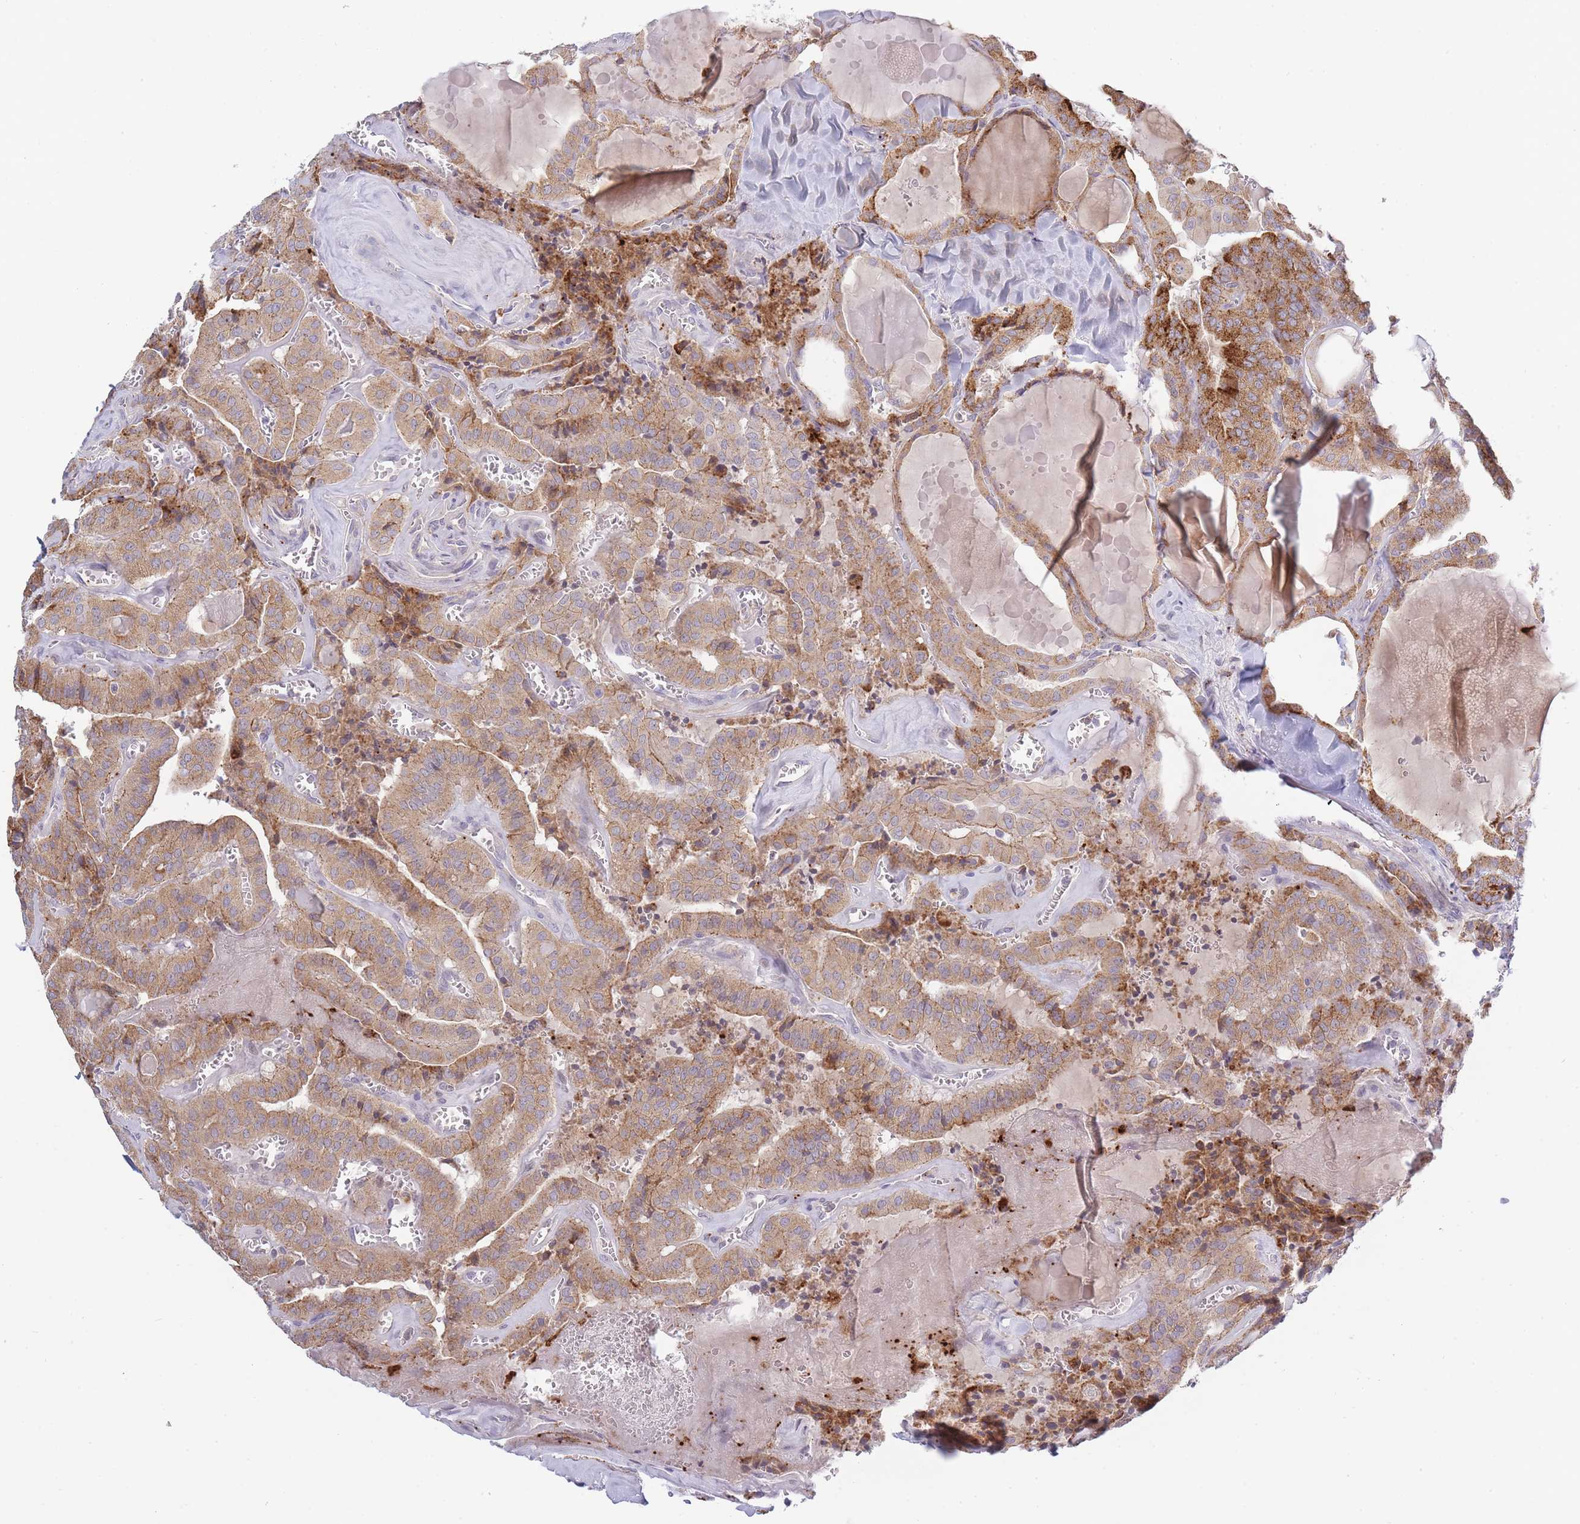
{"staining": {"intensity": "moderate", "quantity": ">75%", "location": "cytoplasmic/membranous"}, "tissue": "thyroid cancer", "cell_type": "Tumor cells", "image_type": "cancer", "snomed": [{"axis": "morphology", "description": "Papillary adenocarcinoma, NOS"}, {"axis": "topography", "description": "Thyroid gland"}], "caption": "An image showing moderate cytoplasmic/membranous expression in approximately >75% of tumor cells in thyroid papillary adenocarcinoma, as visualized by brown immunohistochemical staining.", "gene": "TRIM61", "patient": {"sex": "male", "age": 52}}